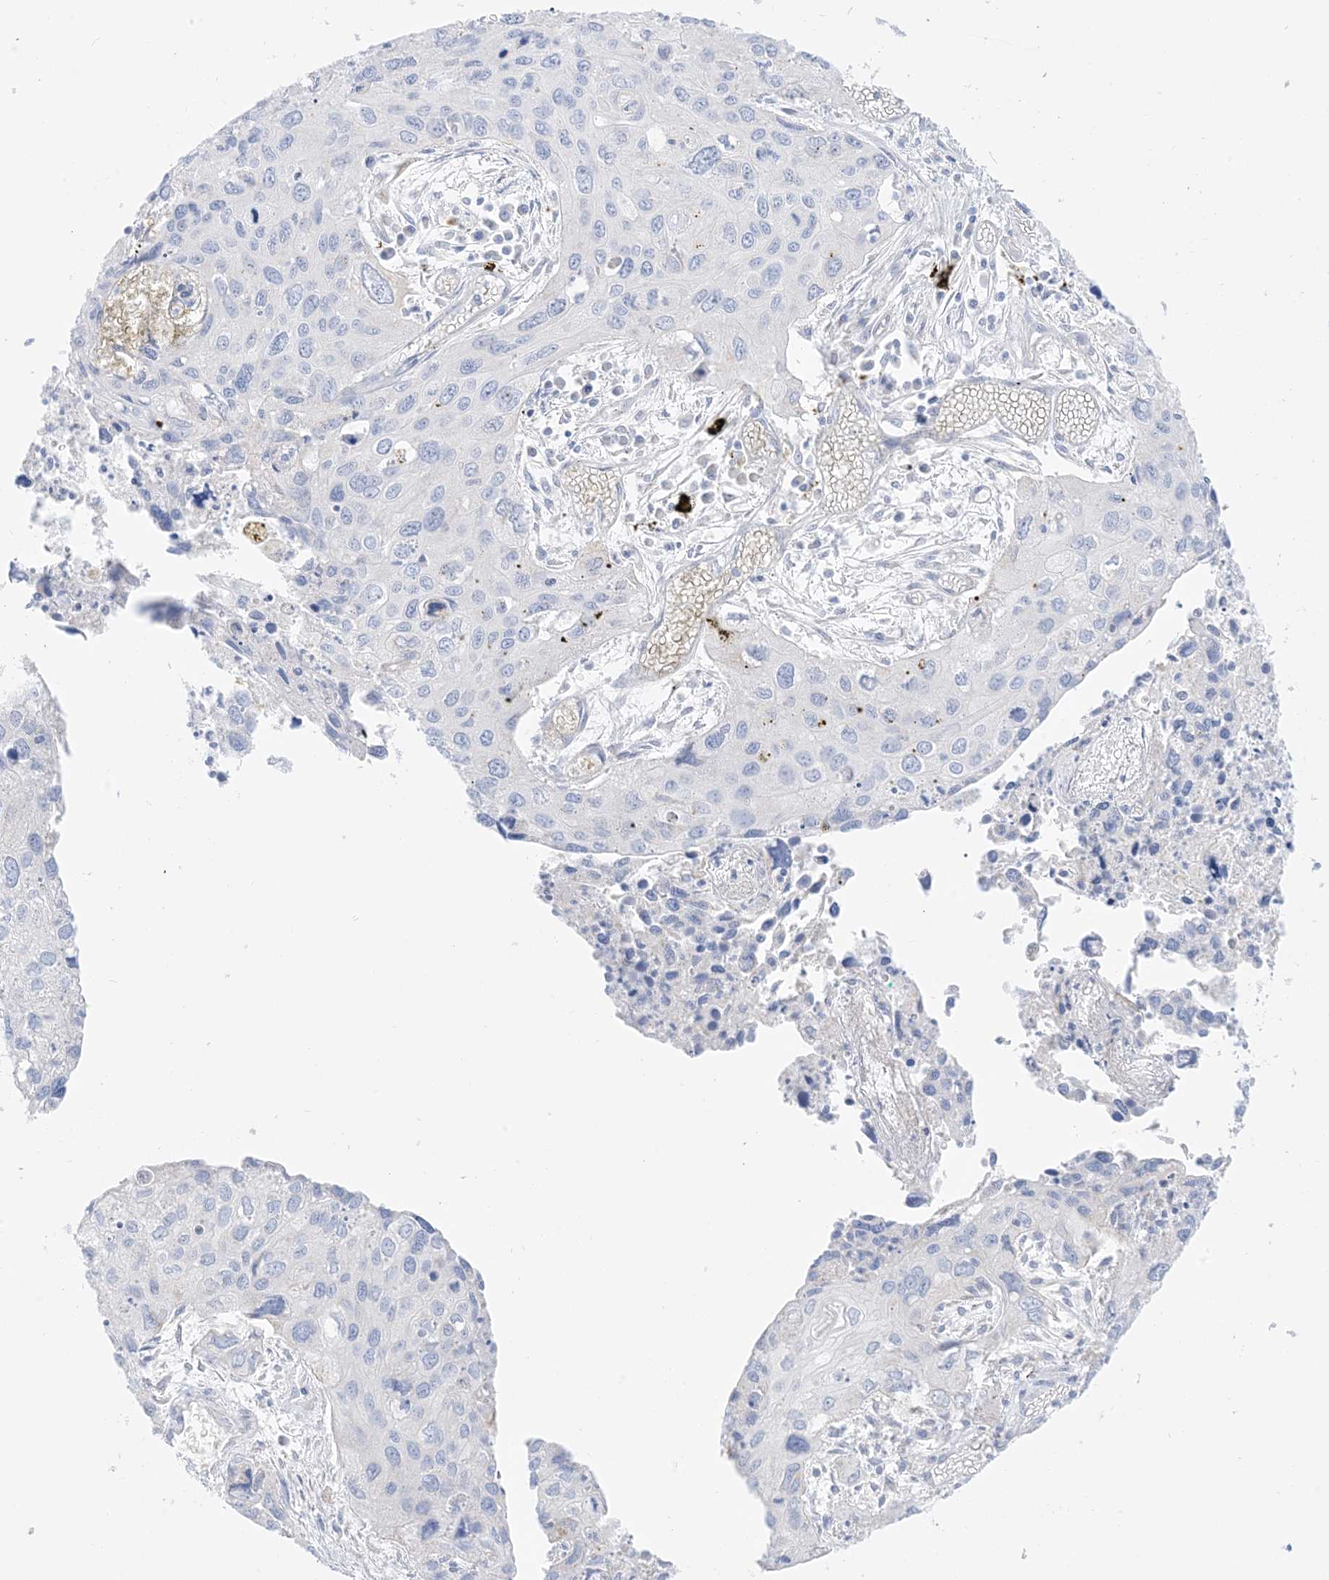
{"staining": {"intensity": "negative", "quantity": "none", "location": "none"}, "tissue": "cervical cancer", "cell_type": "Tumor cells", "image_type": "cancer", "snomed": [{"axis": "morphology", "description": "Squamous cell carcinoma, NOS"}, {"axis": "topography", "description": "Cervix"}], "caption": "A histopathology image of human cervical cancer is negative for staining in tumor cells.", "gene": "SLC26A3", "patient": {"sex": "female", "age": 55}}